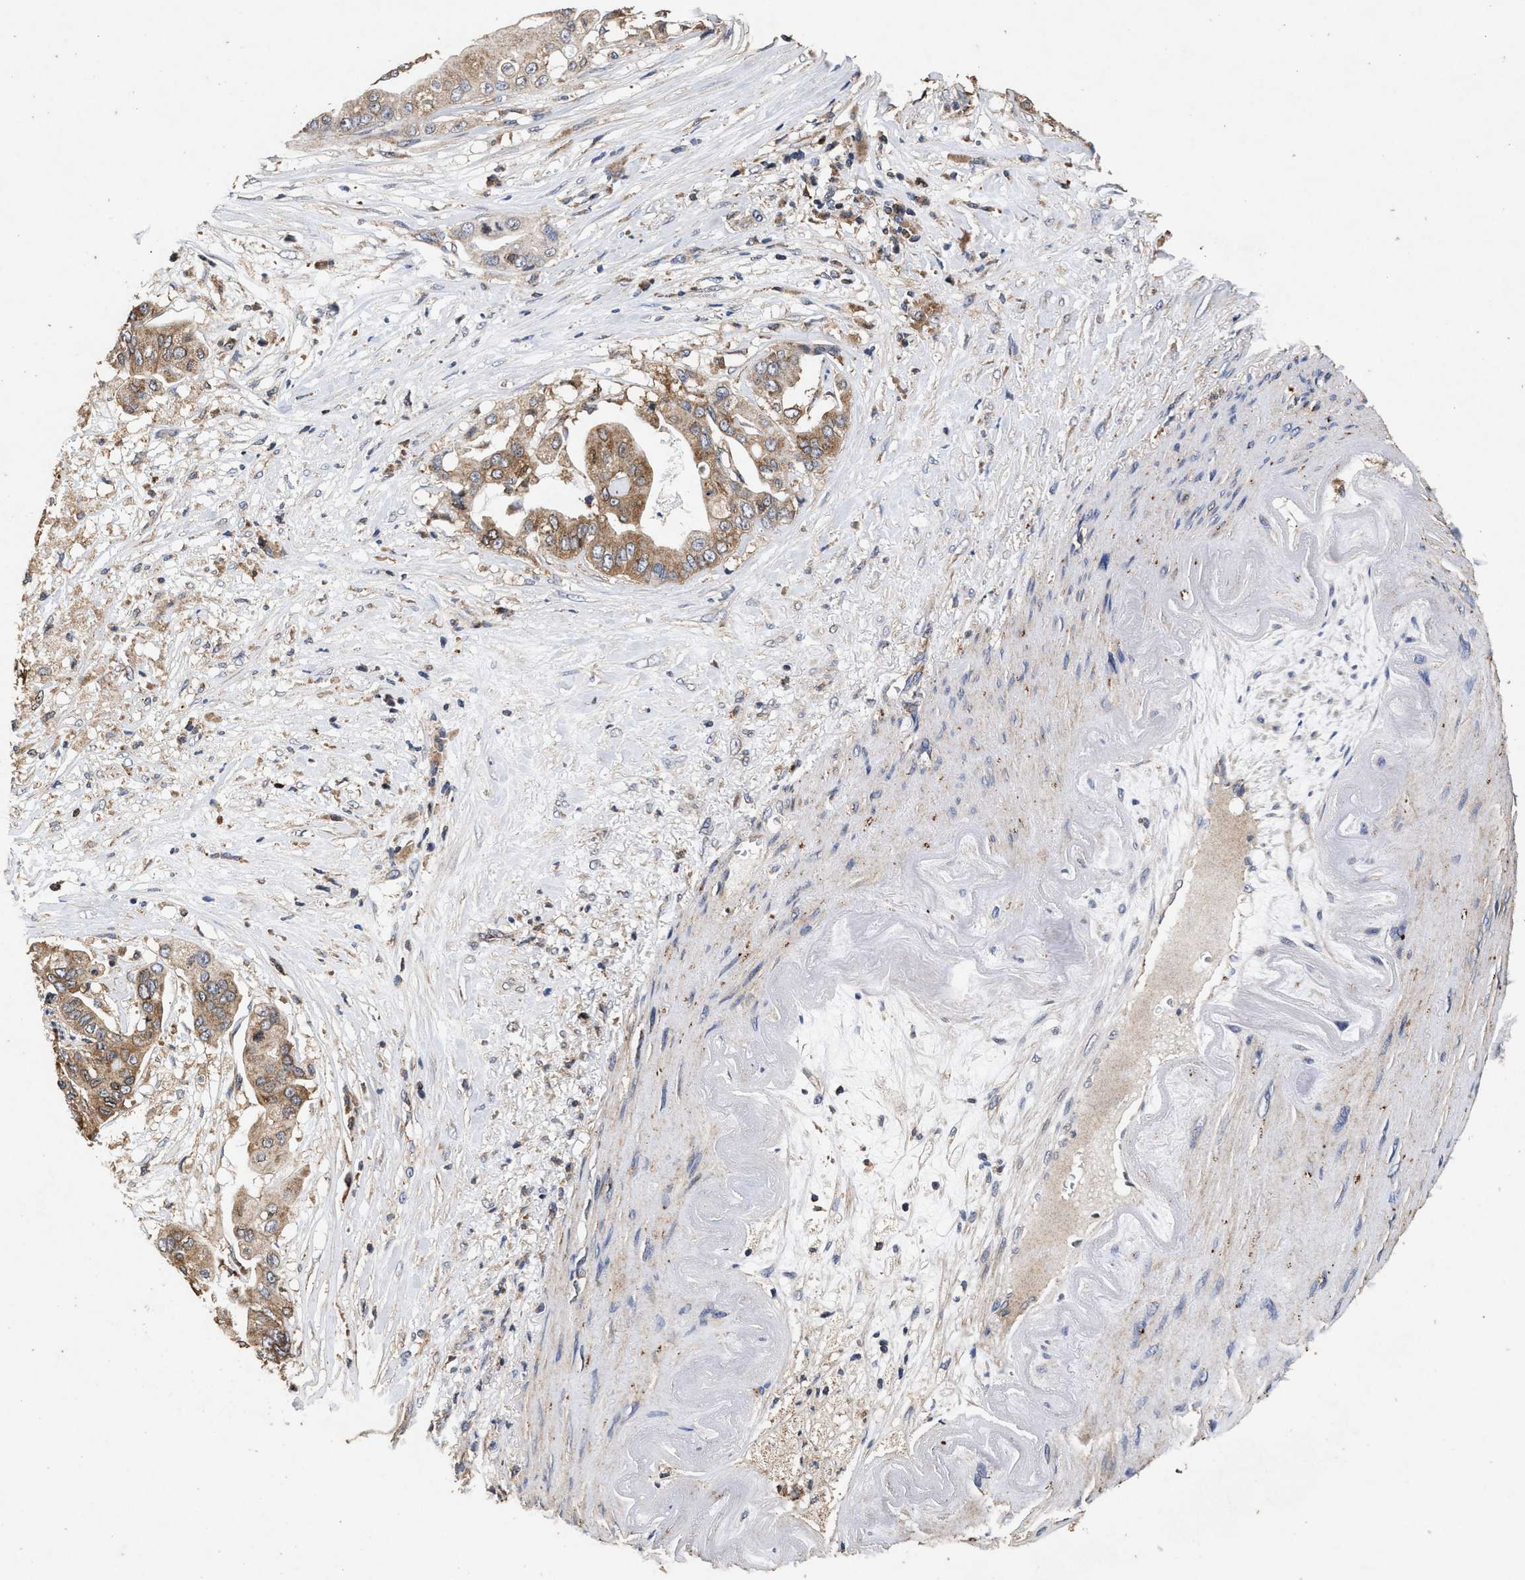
{"staining": {"intensity": "weak", "quantity": ">75%", "location": "cytoplasmic/membranous"}, "tissue": "pancreatic cancer", "cell_type": "Tumor cells", "image_type": "cancer", "snomed": [{"axis": "morphology", "description": "Adenocarcinoma, NOS"}, {"axis": "topography", "description": "Pancreas"}], "caption": "The histopathology image demonstrates a brown stain indicating the presence of a protein in the cytoplasmic/membranous of tumor cells in pancreatic cancer (adenocarcinoma).", "gene": "NFKB2", "patient": {"sex": "female", "age": 75}}